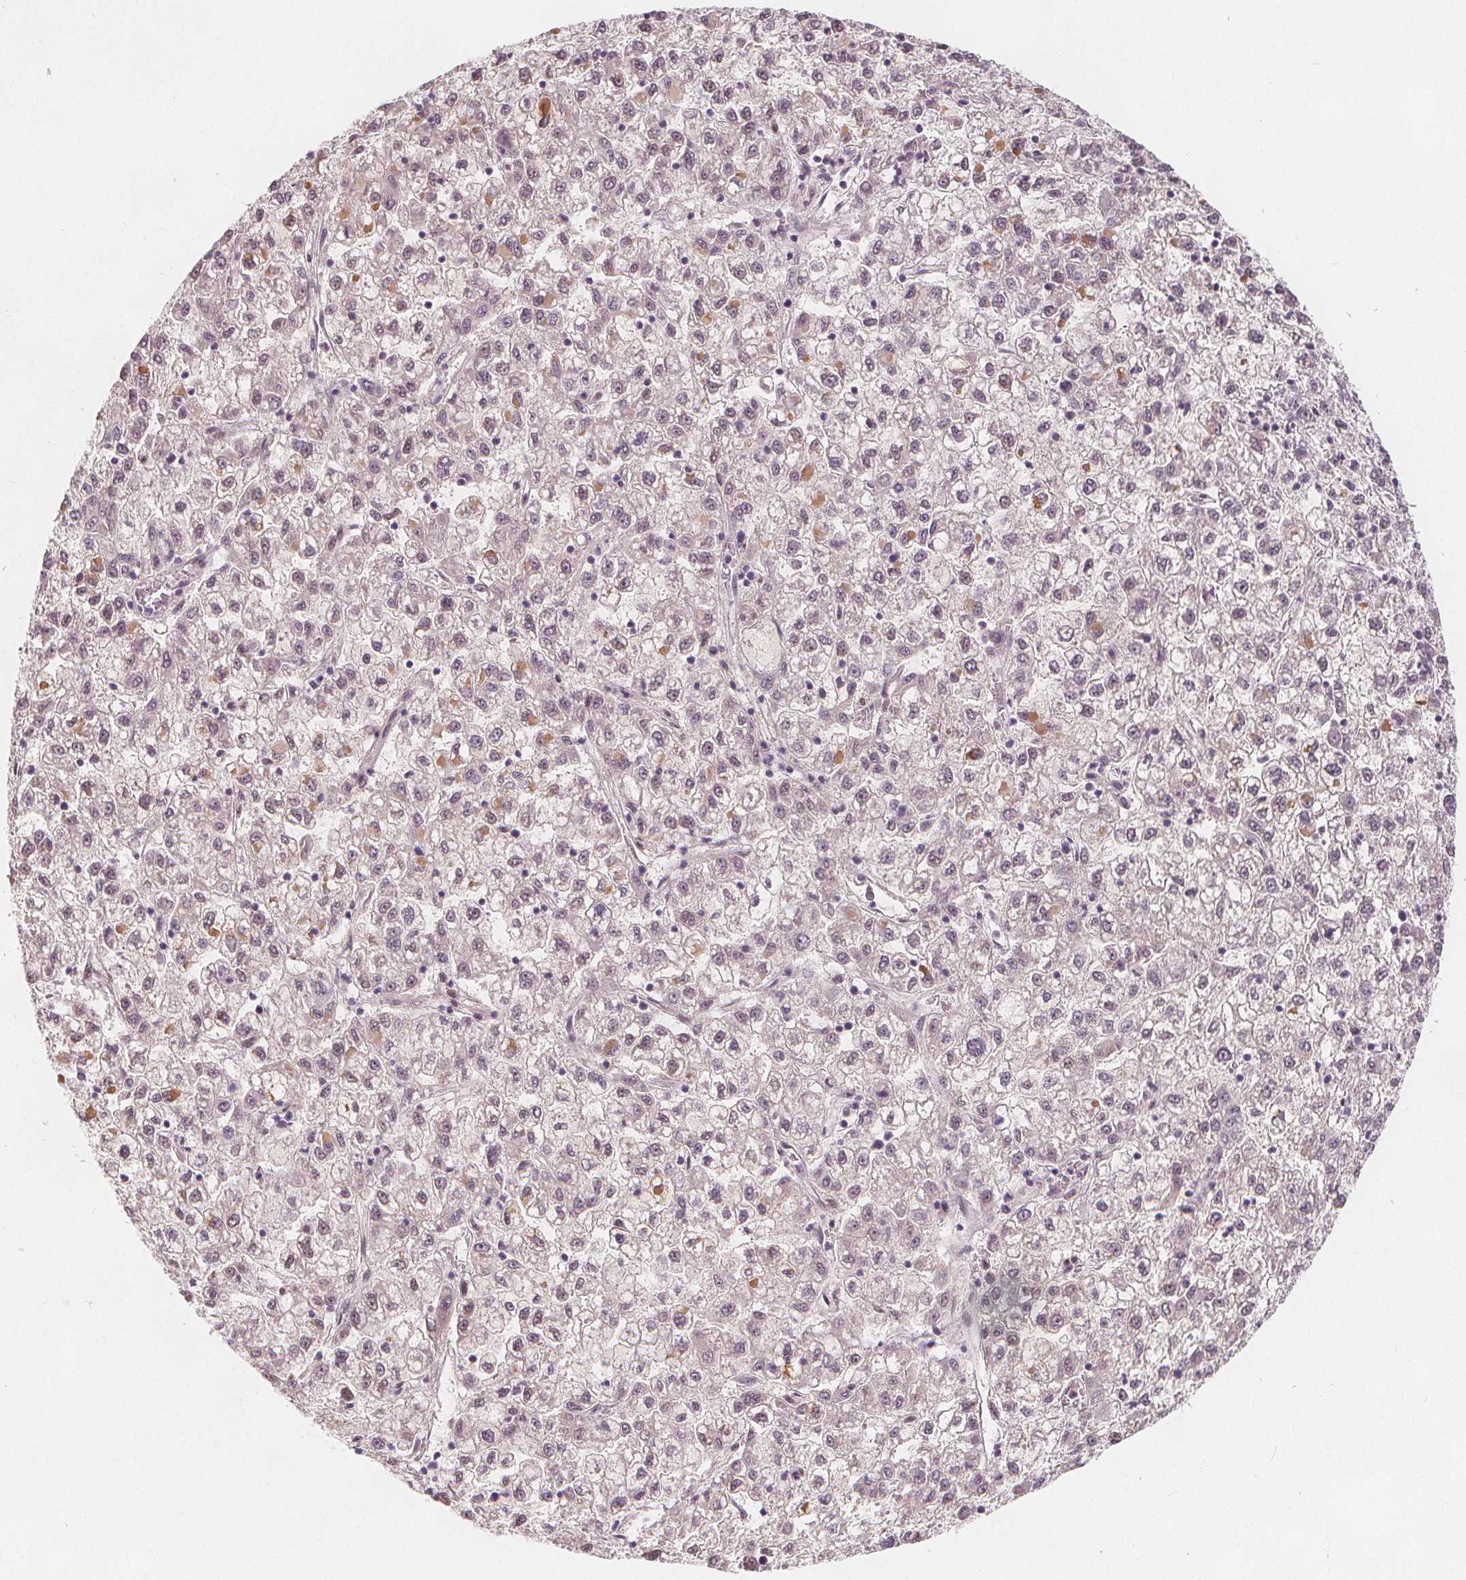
{"staining": {"intensity": "weak", "quantity": "<25%", "location": "cytoplasmic/membranous"}, "tissue": "liver cancer", "cell_type": "Tumor cells", "image_type": "cancer", "snomed": [{"axis": "morphology", "description": "Carcinoma, Hepatocellular, NOS"}, {"axis": "topography", "description": "Liver"}], "caption": "DAB (3,3'-diaminobenzidine) immunohistochemical staining of liver cancer (hepatocellular carcinoma) reveals no significant positivity in tumor cells. Nuclei are stained in blue.", "gene": "DRC3", "patient": {"sex": "male", "age": 40}}